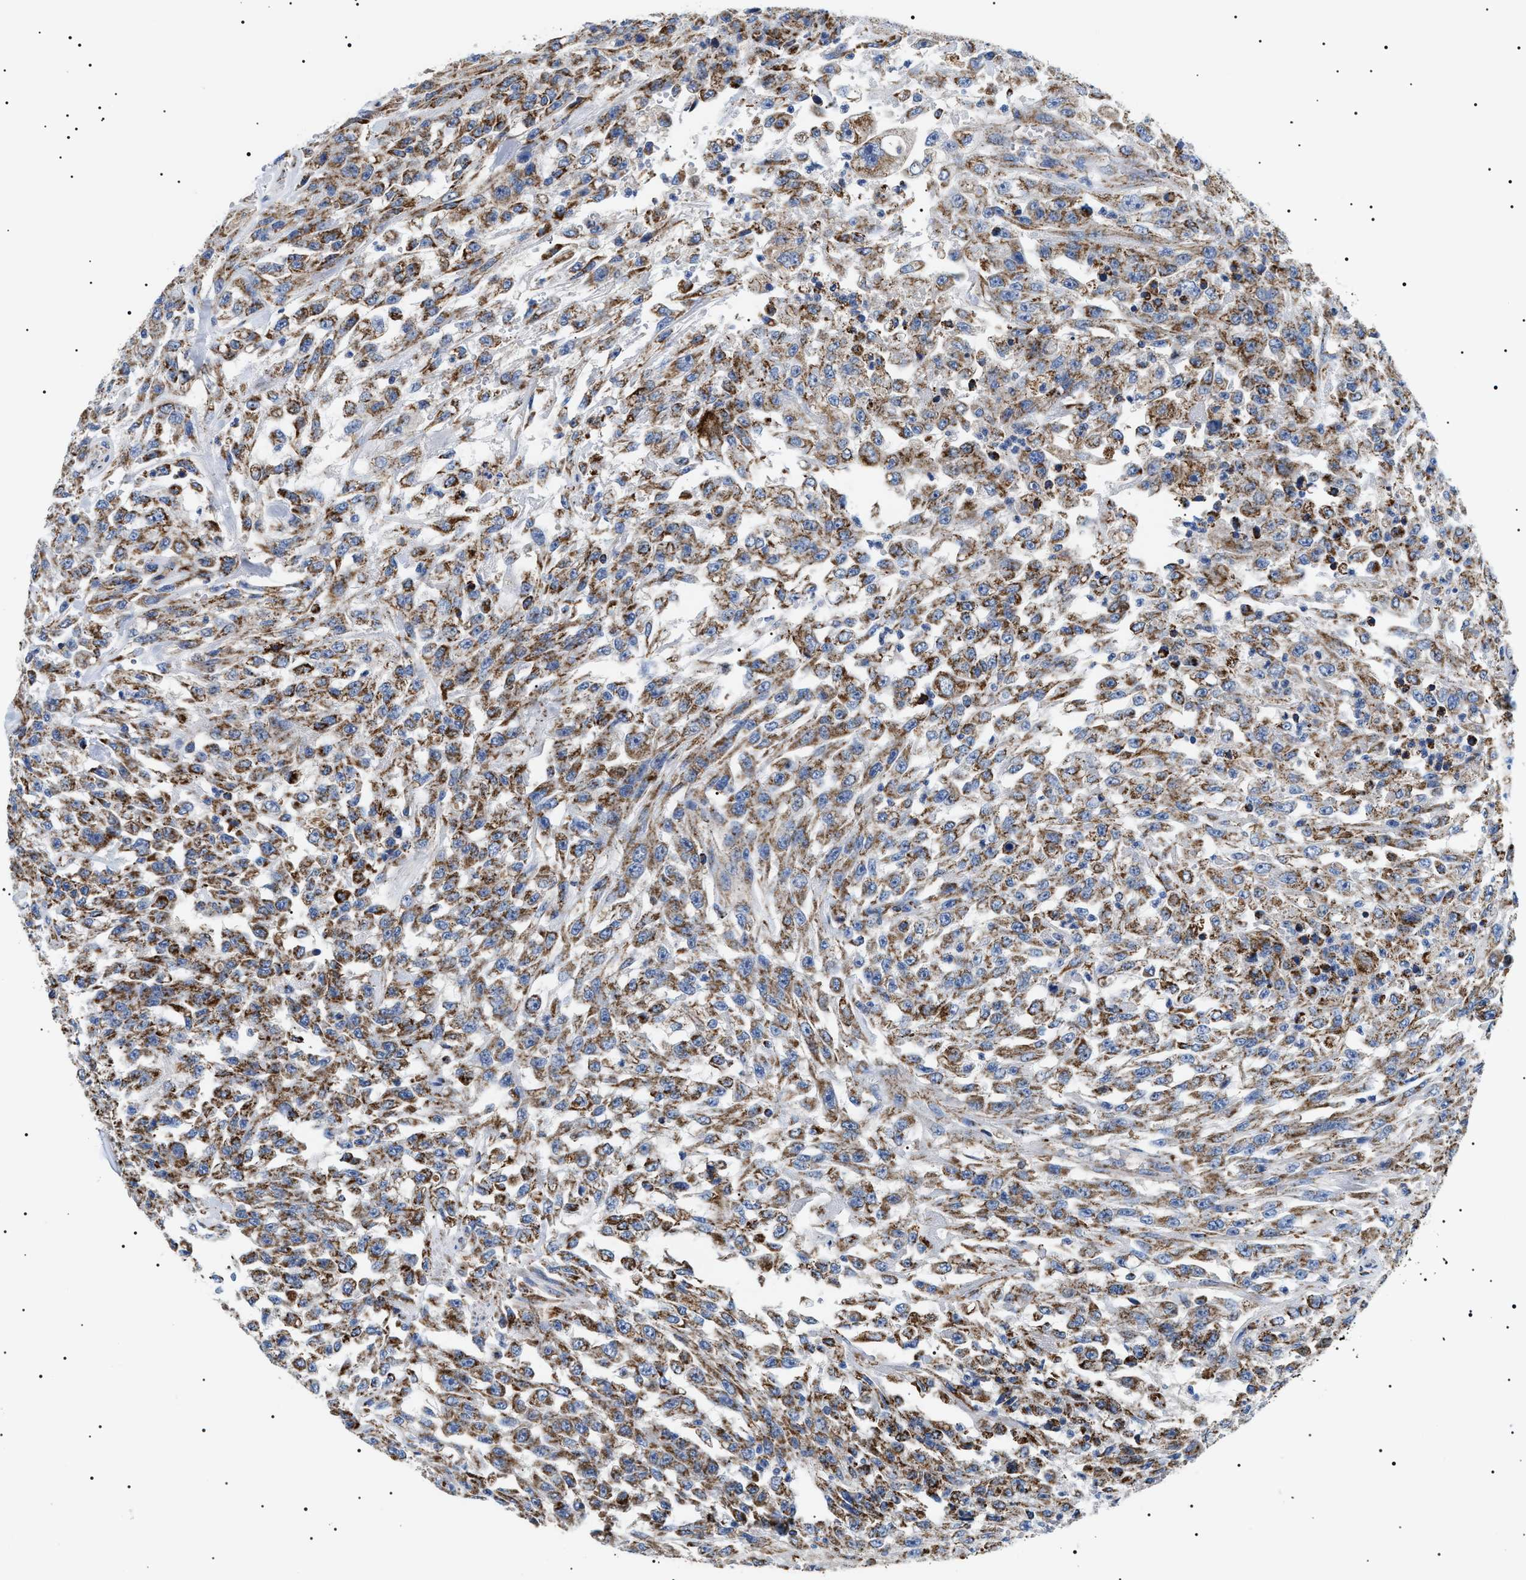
{"staining": {"intensity": "moderate", "quantity": ">75%", "location": "cytoplasmic/membranous"}, "tissue": "urothelial cancer", "cell_type": "Tumor cells", "image_type": "cancer", "snomed": [{"axis": "morphology", "description": "Urothelial carcinoma, High grade"}, {"axis": "topography", "description": "Urinary bladder"}], "caption": "A high-resolution image shows immunohistochemistry (IHC) staining of urothelial carcinoma (high-grade), which shows moderate cytoplasmic/membranous staining in about >75% of tumor cells. (DAB IHC, brown staining for protein, blue staining for nuclei).", "gene": "OXSM", "patient": {"sex": "male", "age": 46}}